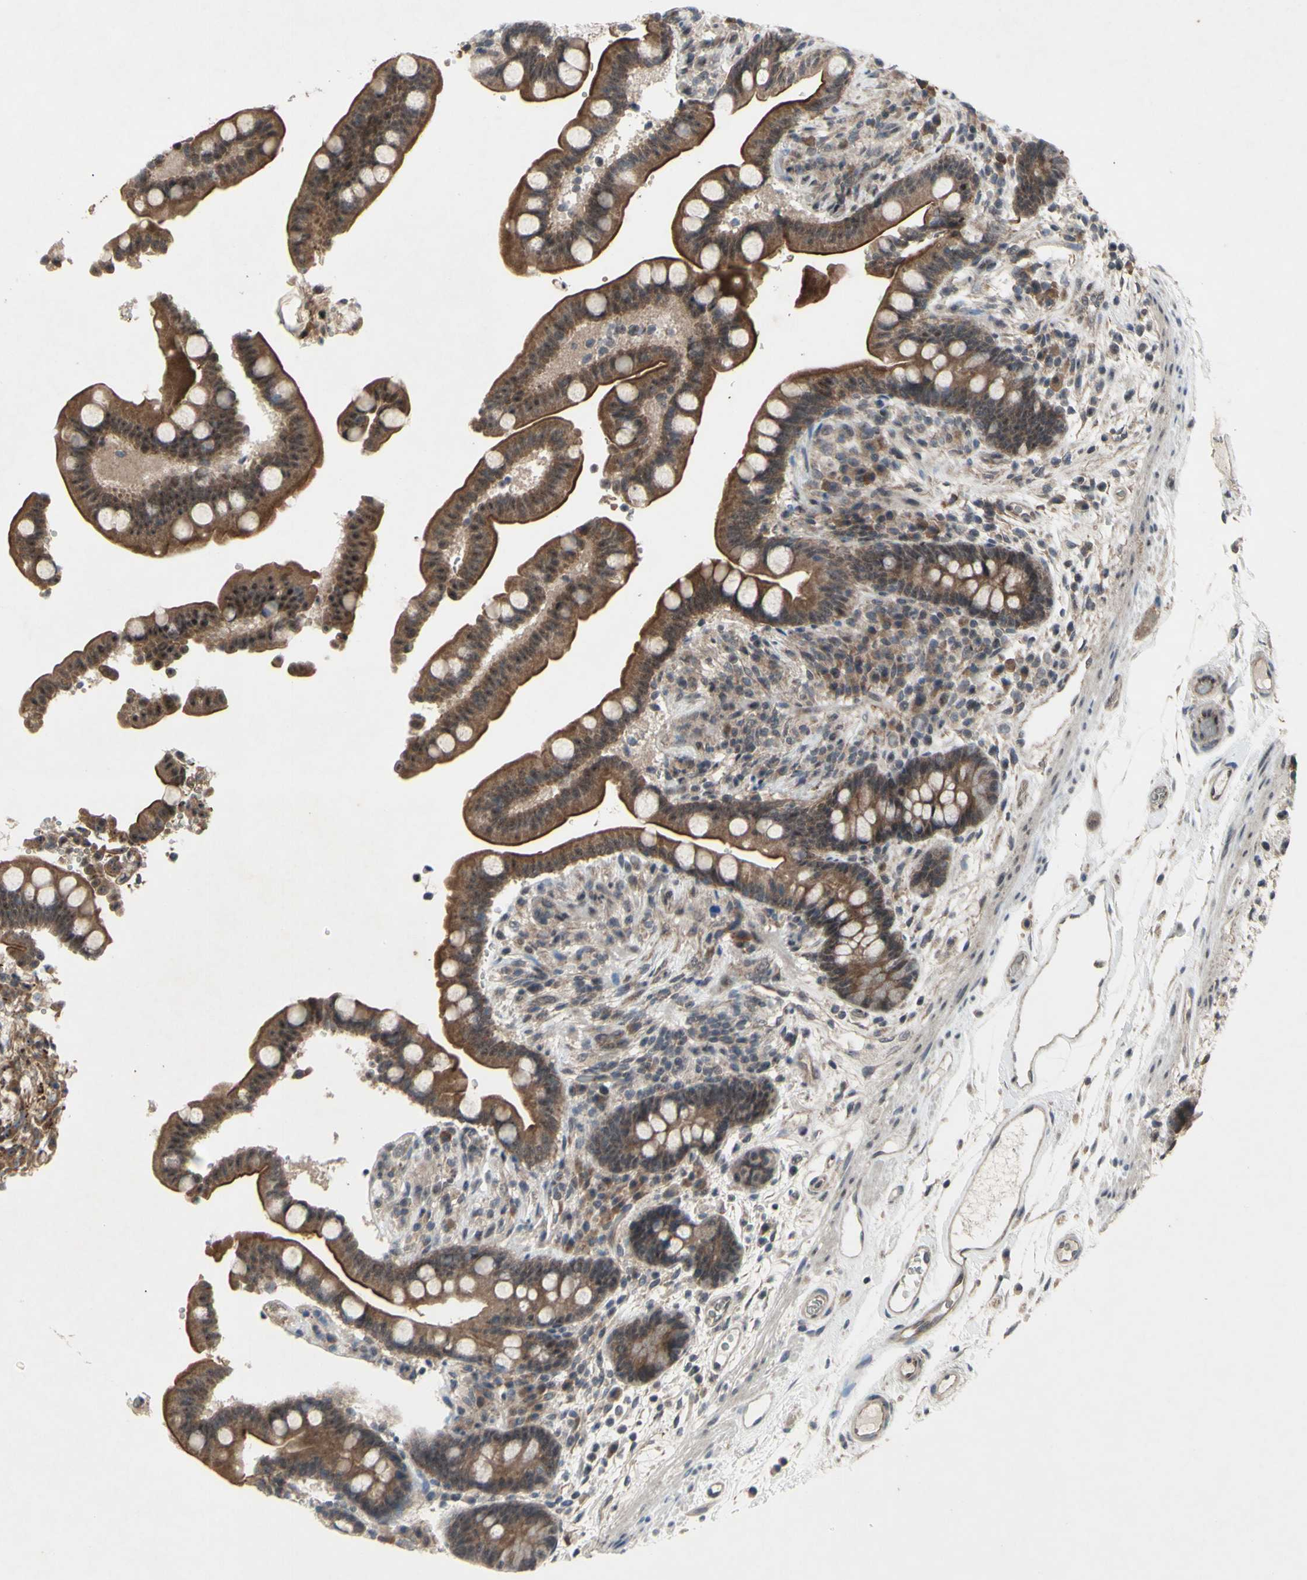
{"staining": {"intensity": "weak", "quantity": ">75%", "location": "cytoplasmic/membranous"}, "tissue": "colon", "cell_type": "Endothelial cells", "image_type": "normal", "snomed": [{"axis": "morphology", "description": "Normal tissue, NOS"}, {"axis": "topography", "description": "Colon"}], "caption": "IHC image of benign colon: colon stained using immunohistochemistry (IHC) reveals low levels of weak protein expression localized specifically in the cytoplasmic/membranous of endothelial cells, appearing as a cytoplasmic/membranous brown color.", "gene": "TRDMT1", "patient": {"sex": "male", "age": 73}}